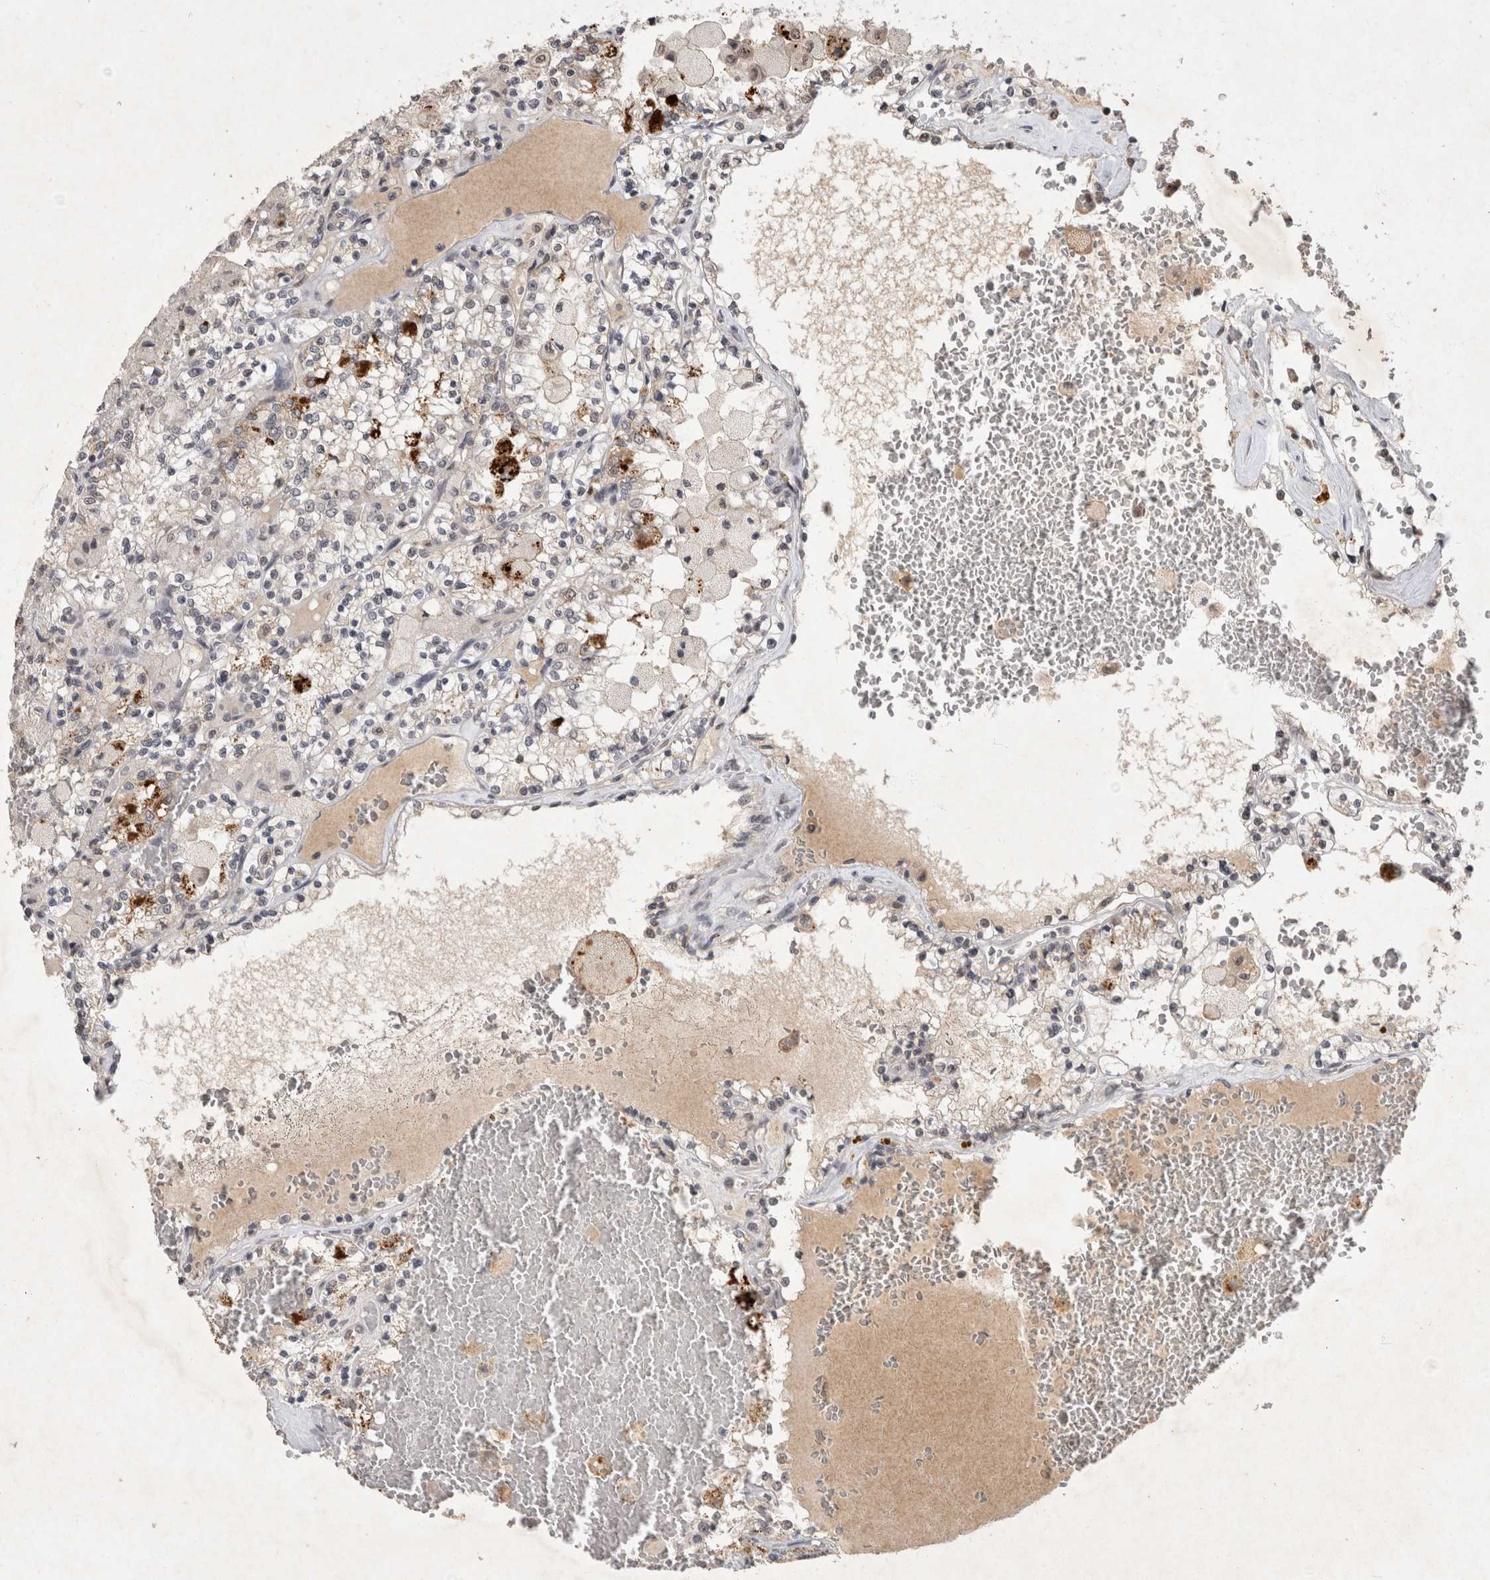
{"staining": {"intensity": "negative", "quantity": "none", "location": "none"}, "tissue": "renal cancer", "cell_type": "Tumor cells", "image_type": "cancer", "snomed": [{"axis": "morphology", "description": "Adenocarcinoma, NOS"}, {"axis": "topography", "description": "Kidney"}], "caption": "The IHC histopathology image has no significant expression in tumor cells of renal adenocarcinoma tissue.", "gene": "XRCC5", "patient": {"sex": "female", "age": 56}}